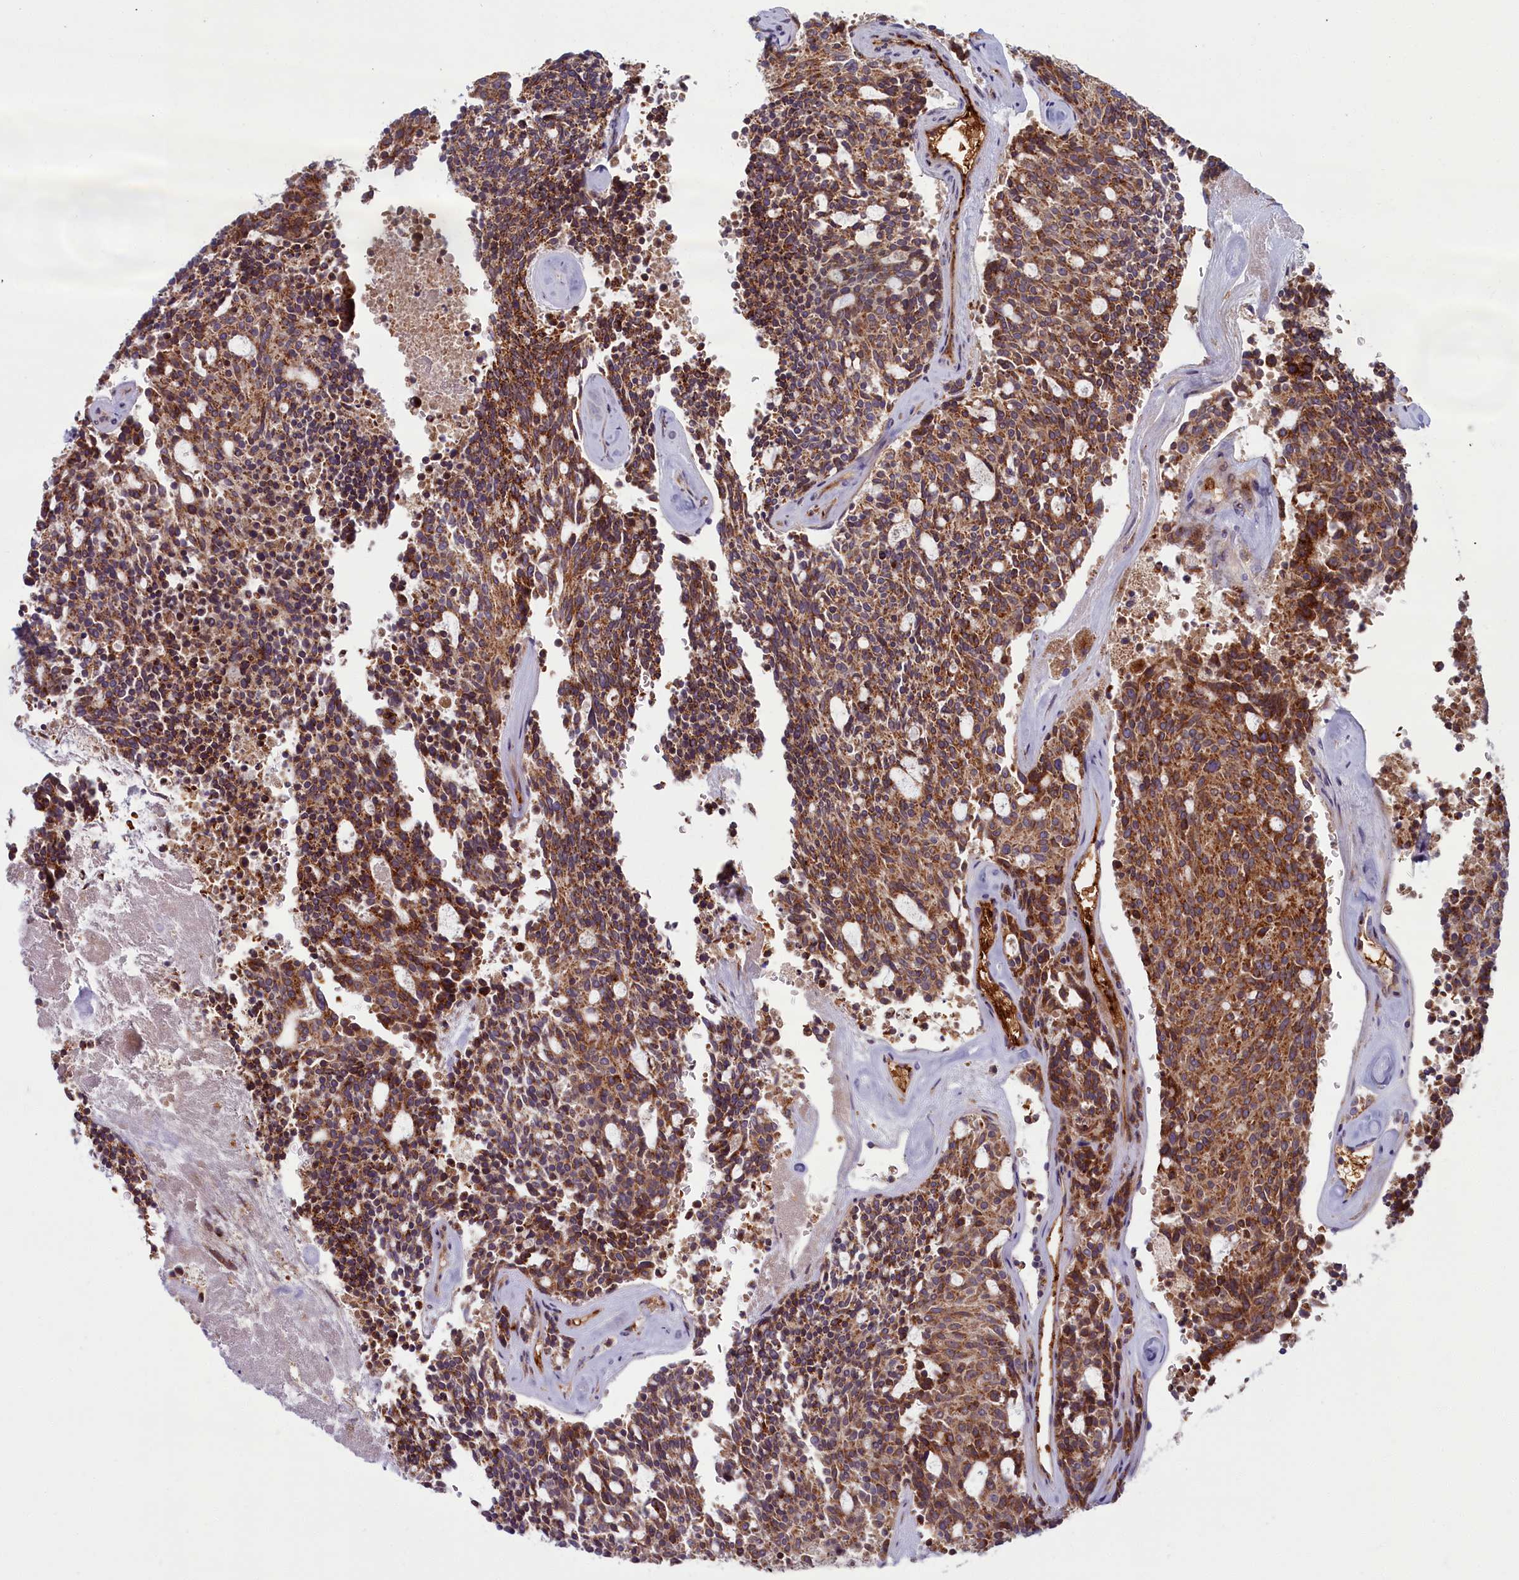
{"staining": {"intensity": "strong", "quantity": ">75%", "location": "cytoplasmic/membranous"}, "tissue": "carcinoid", "cell_type": "Tumor cells", "image_type": "cancer", "snomed": [{"axis": "morphology", "description": "Carcinoid, malignant, NOS"}, {"axis": "topography", "description": "Pancreas"}], "caption": "Protein expression analysis of human carcinoid (malignant) reveals strong cytoplasmic/membranous positivity in about >75% of tumor cells.", "gene": "BLVRB", "patient": {"sex": "female", "age": 54}}